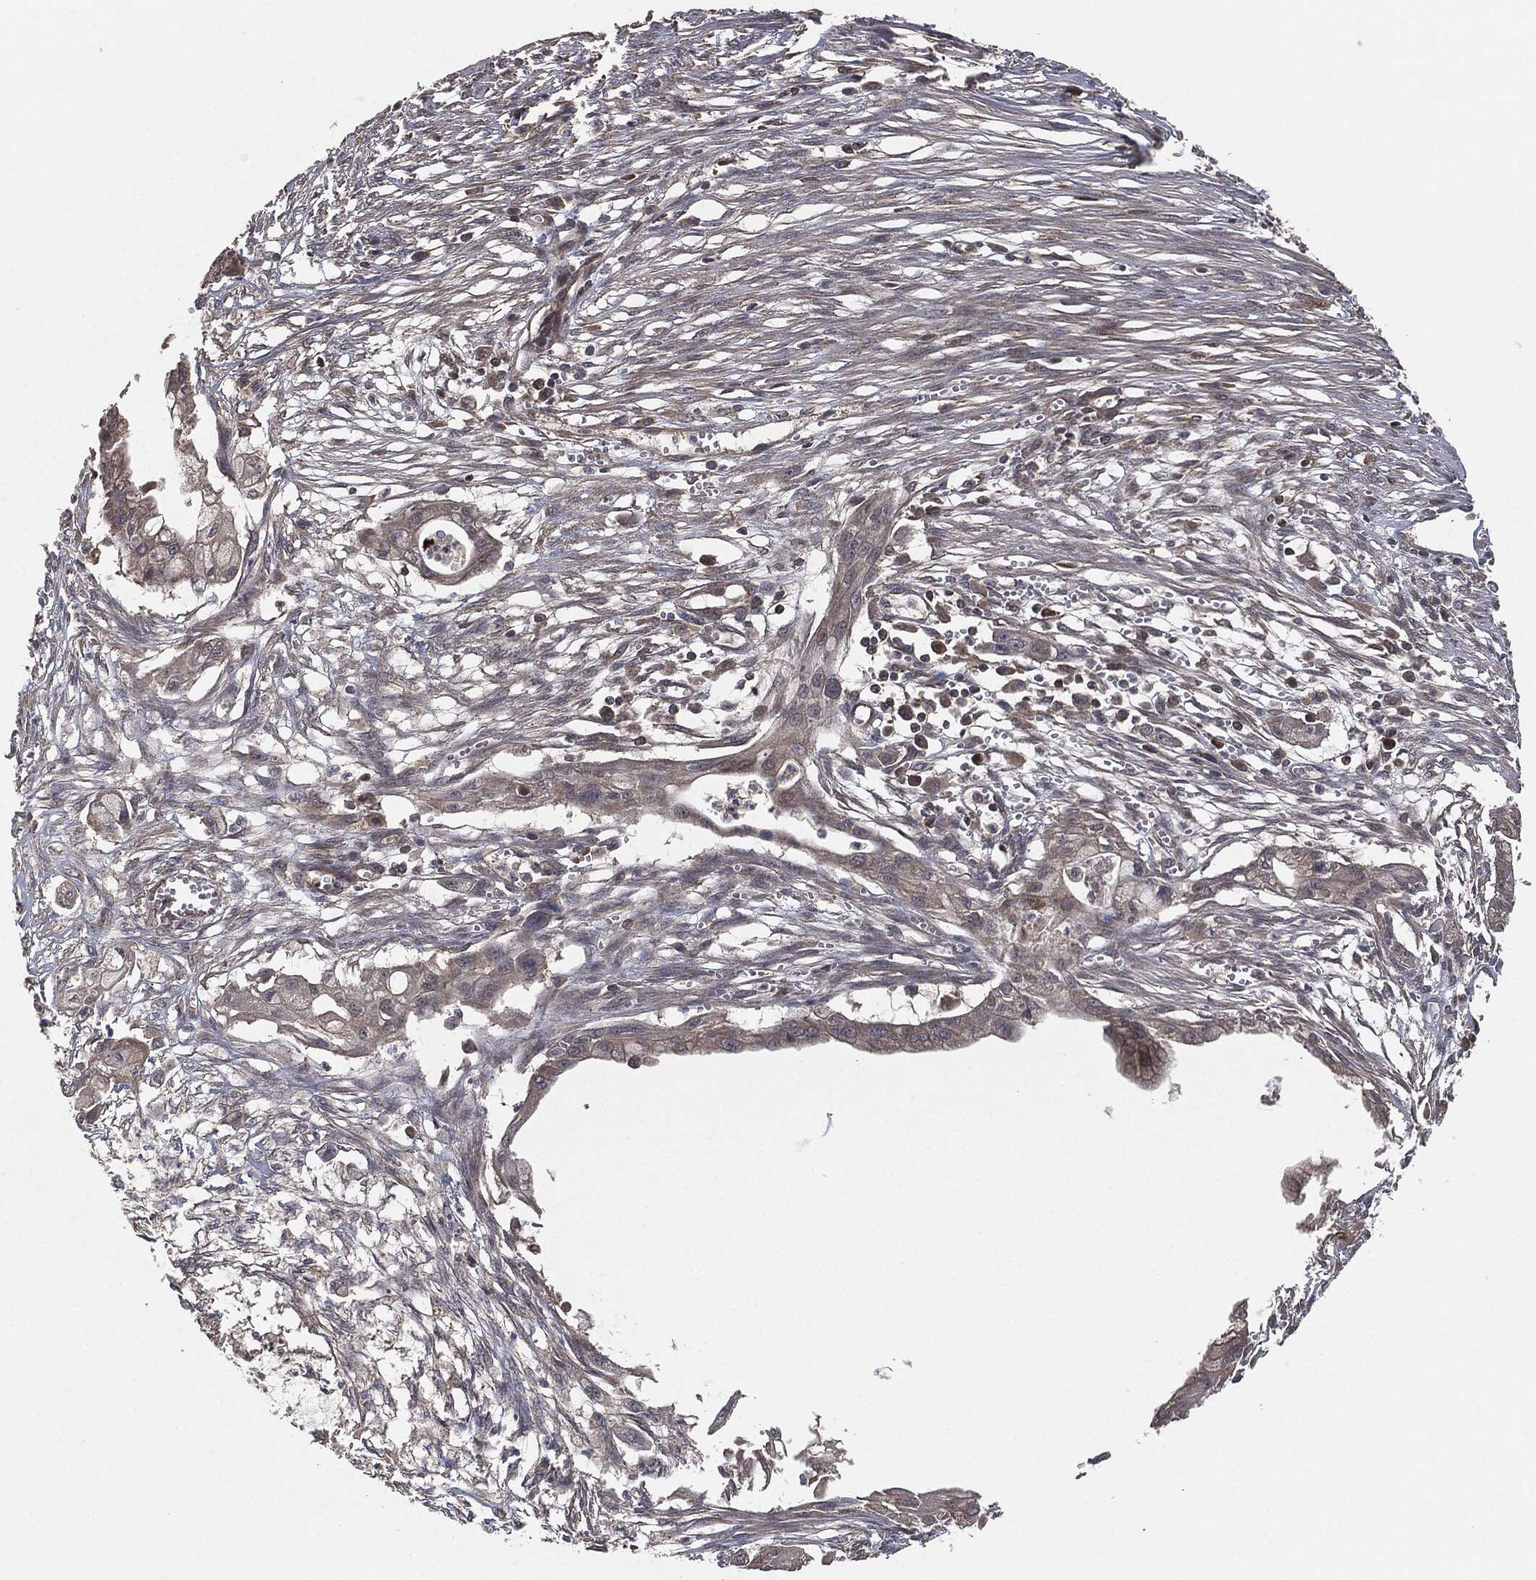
{"staining": {"intensity": "weak", "quantity": ">75%", "location": "cytoplasmic/membranous"}, "tissue": "pancreatic cancer", "cell_type": "Tumor cells", "image_type": "cancer", "snomed": [{"axis": "morphology", "description": "Normal tissue, NOS"}, {"axis": "morphology", "description": "Adenocarcinoma, NOS"}, {"axis": "topography", "description": "Pancreas"}], "caption": "Tumor cells exhibit low levels of weak cytoplasmic/membranous expression in approximately >75% of cells in human pancreatic cancer (adenocarcinoma).", "gene": "ERBIN", "patient": {"sex": "female", "age": 58}}